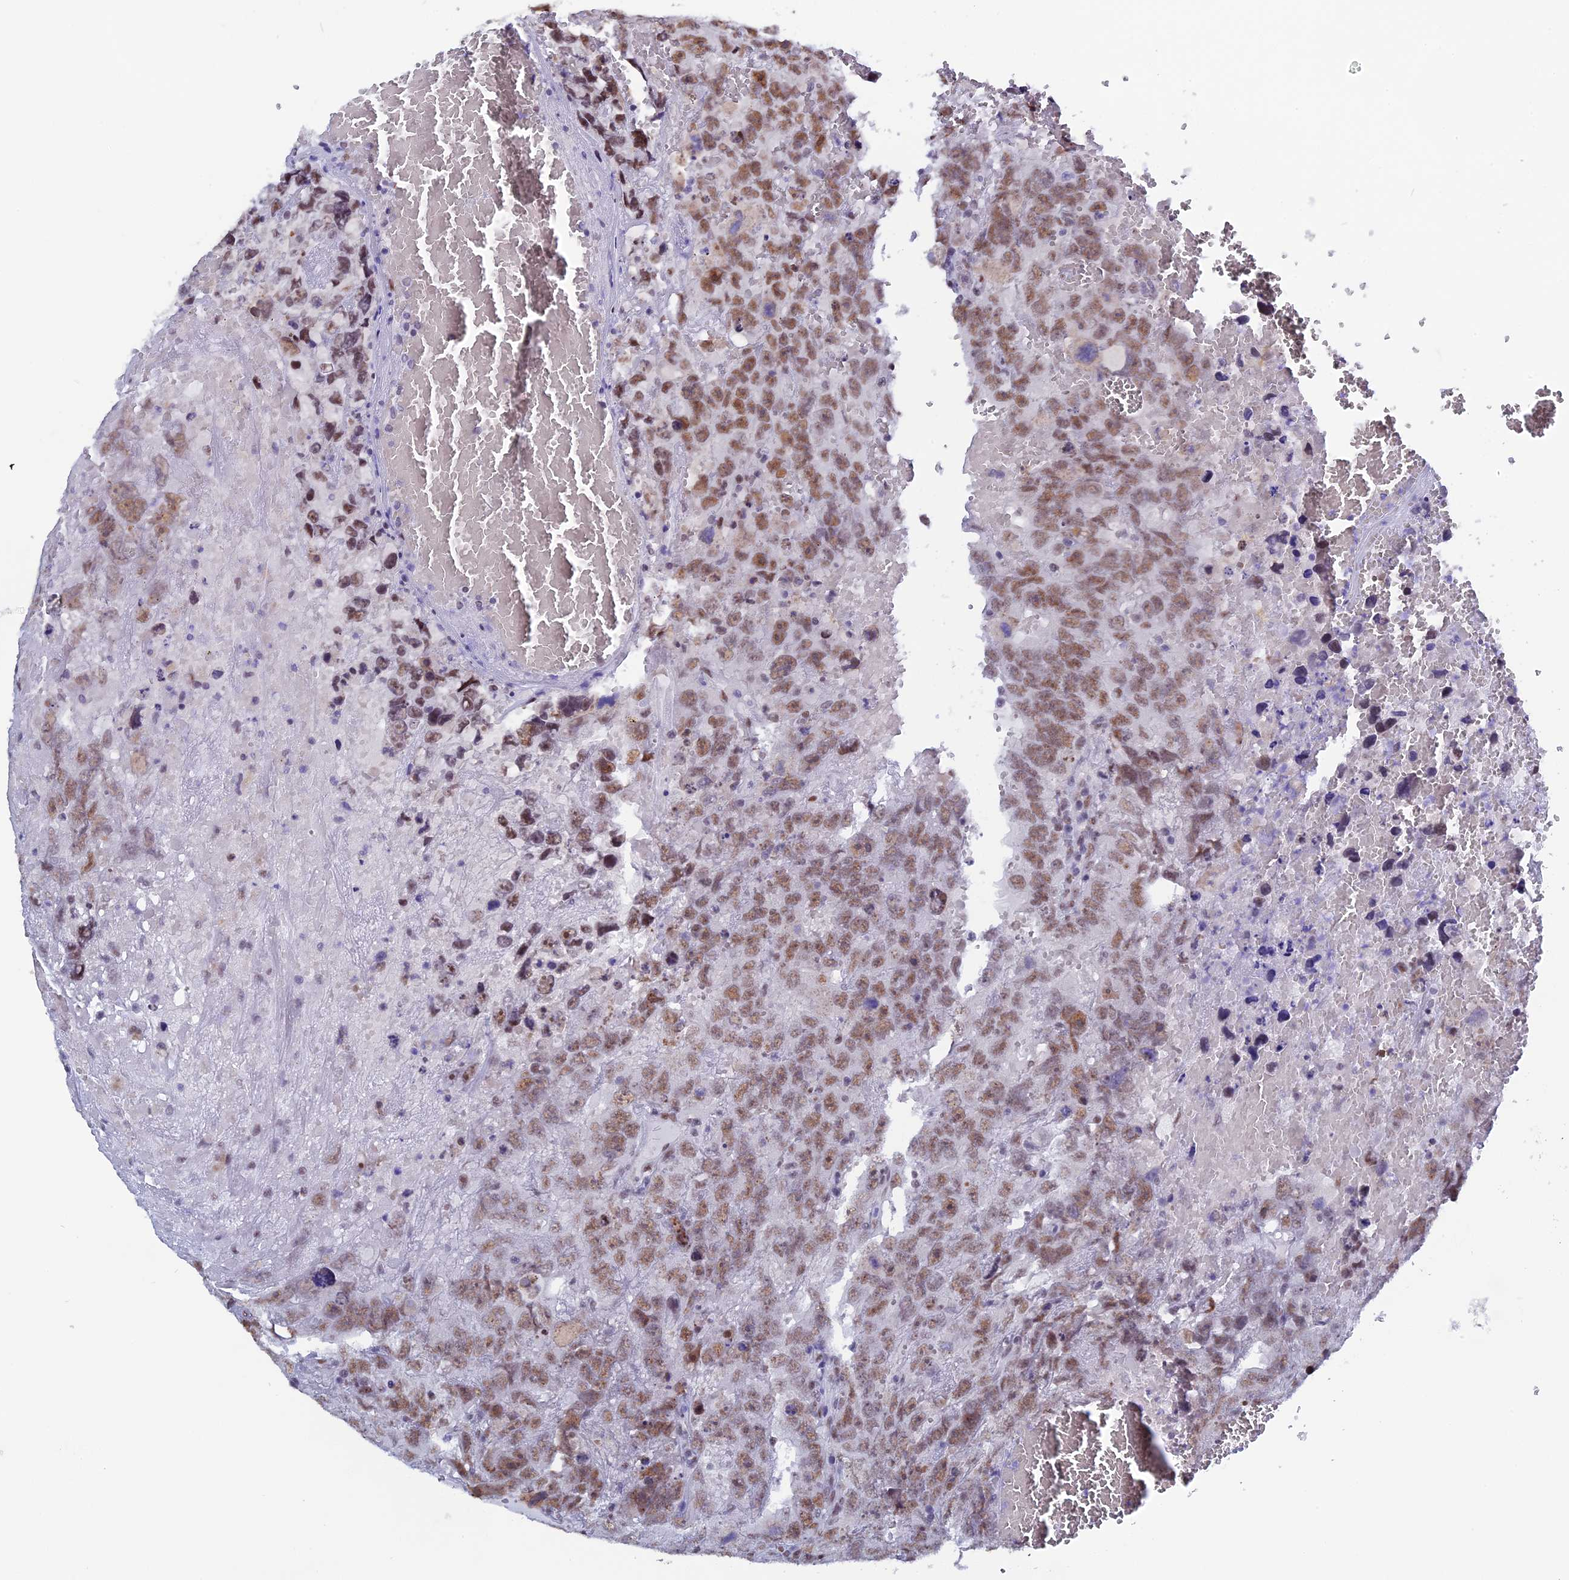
{"staining": {"intensity": "moderate", "quantity": ">75%", "location": "nuclear"}, "tissue": "testis cancer", "cell_type": "Tumor cells", "image_type": "cancer", "snomed": [{"axis": "morphology", "description": "Carcinoma, Embryonal, NOS"}, {"axis": "topography", "description": "Testis"}], "caption": "Protein expression analysis of human embryonal carcinoma (testis) reveals moderate nuclear positivity in approximately >75% of tumor cells.", "gene": "CD2BP2", "patient": {"sex": "male", "age": 45}}